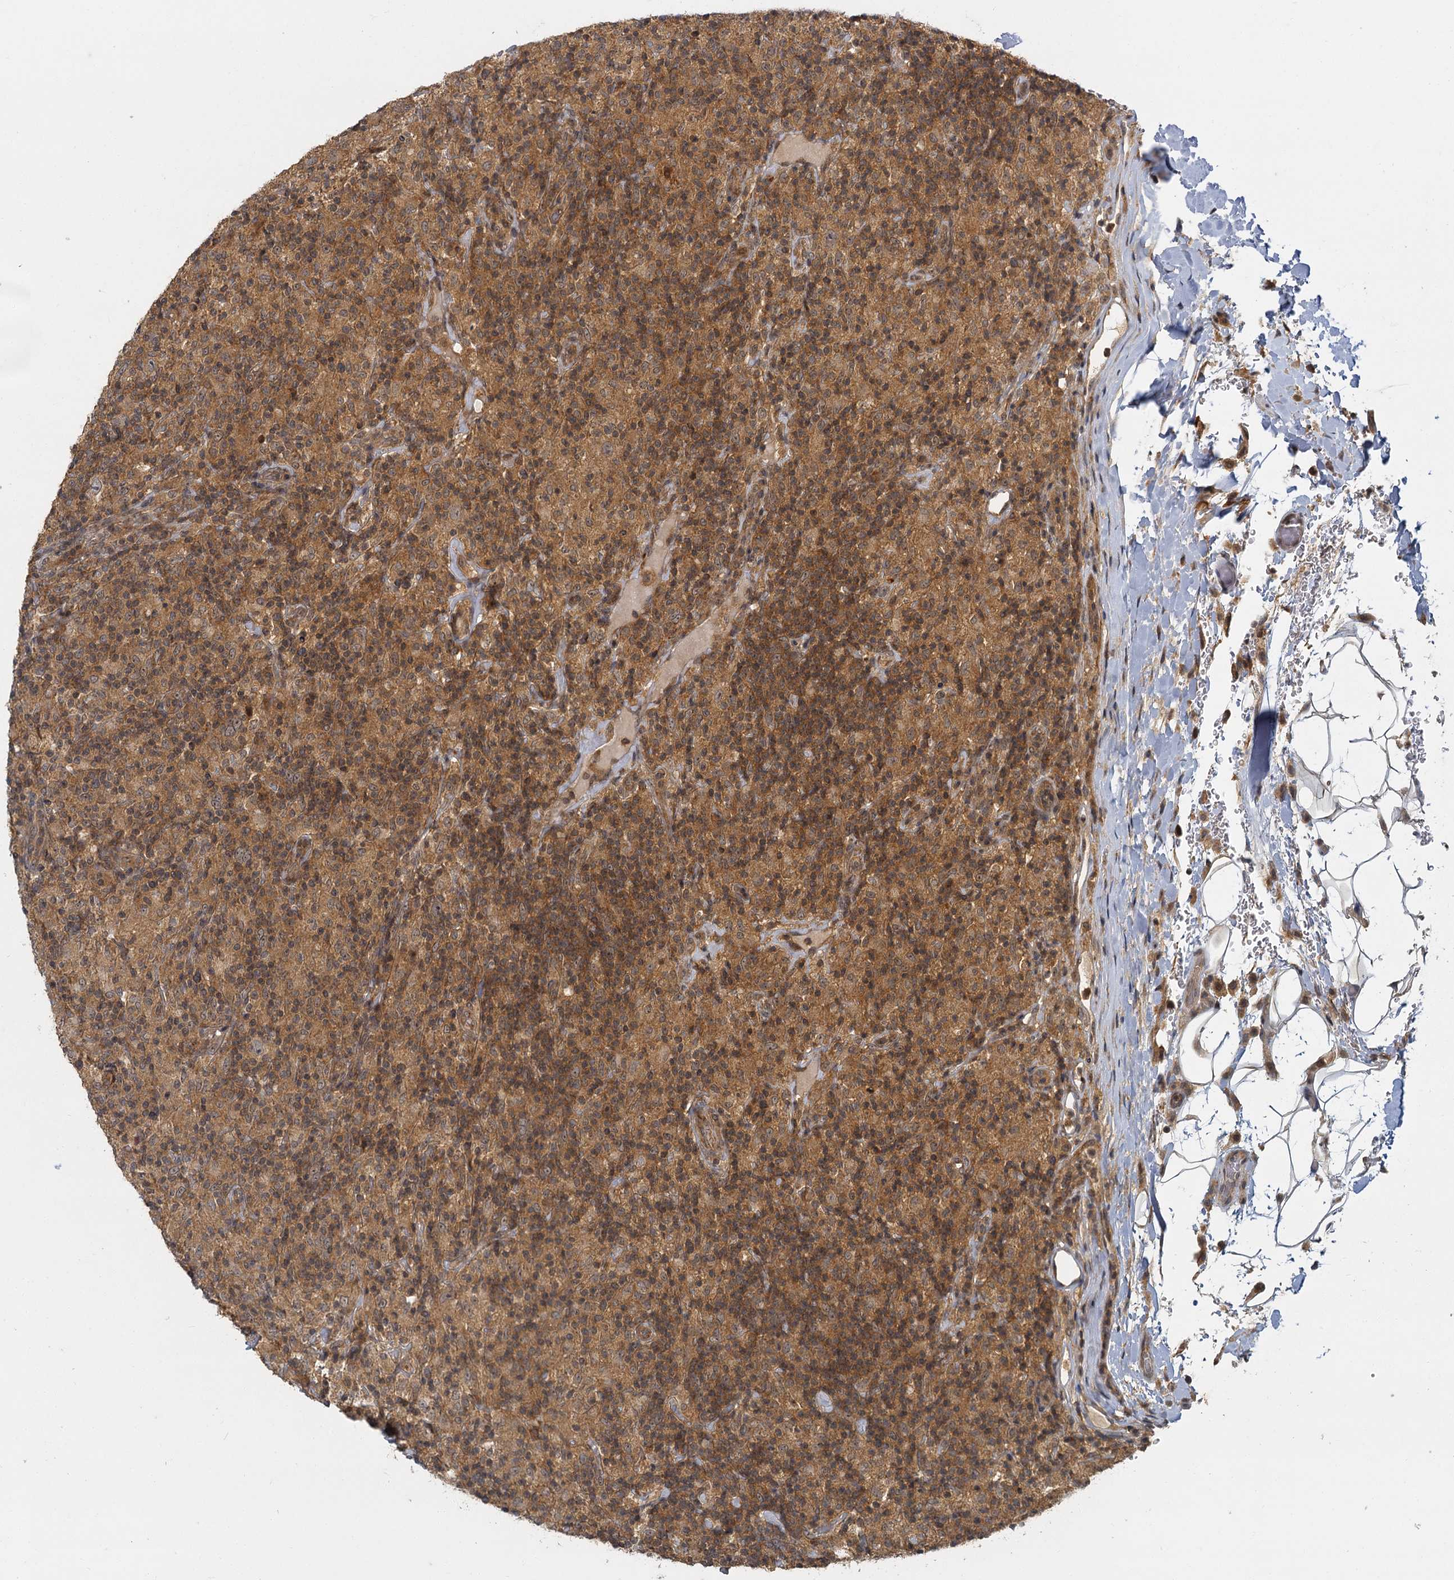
{"staining": {"intensity": "moderate", "quantity": ">75%", "location": "cytoplasmic/membranous,nuclear"}, "tissue": "lymphoma", "cell_type": "Tumor cells", "image_type": "cancer", "snomed": [{"axis": "morphology", "description": "Hodgkin's disease, NOS"}, {"axis": "topography", "description": "Lymph node"}], "caption": "Lymphoma stained with immunohistochemistry (IHC) exhibits moderate cytoplasmic/membranous and nuclear positivity in approximately >75% of tumor cells.", "gene": "ZNF549", "patient": {"sex": "male", "age": 70}}